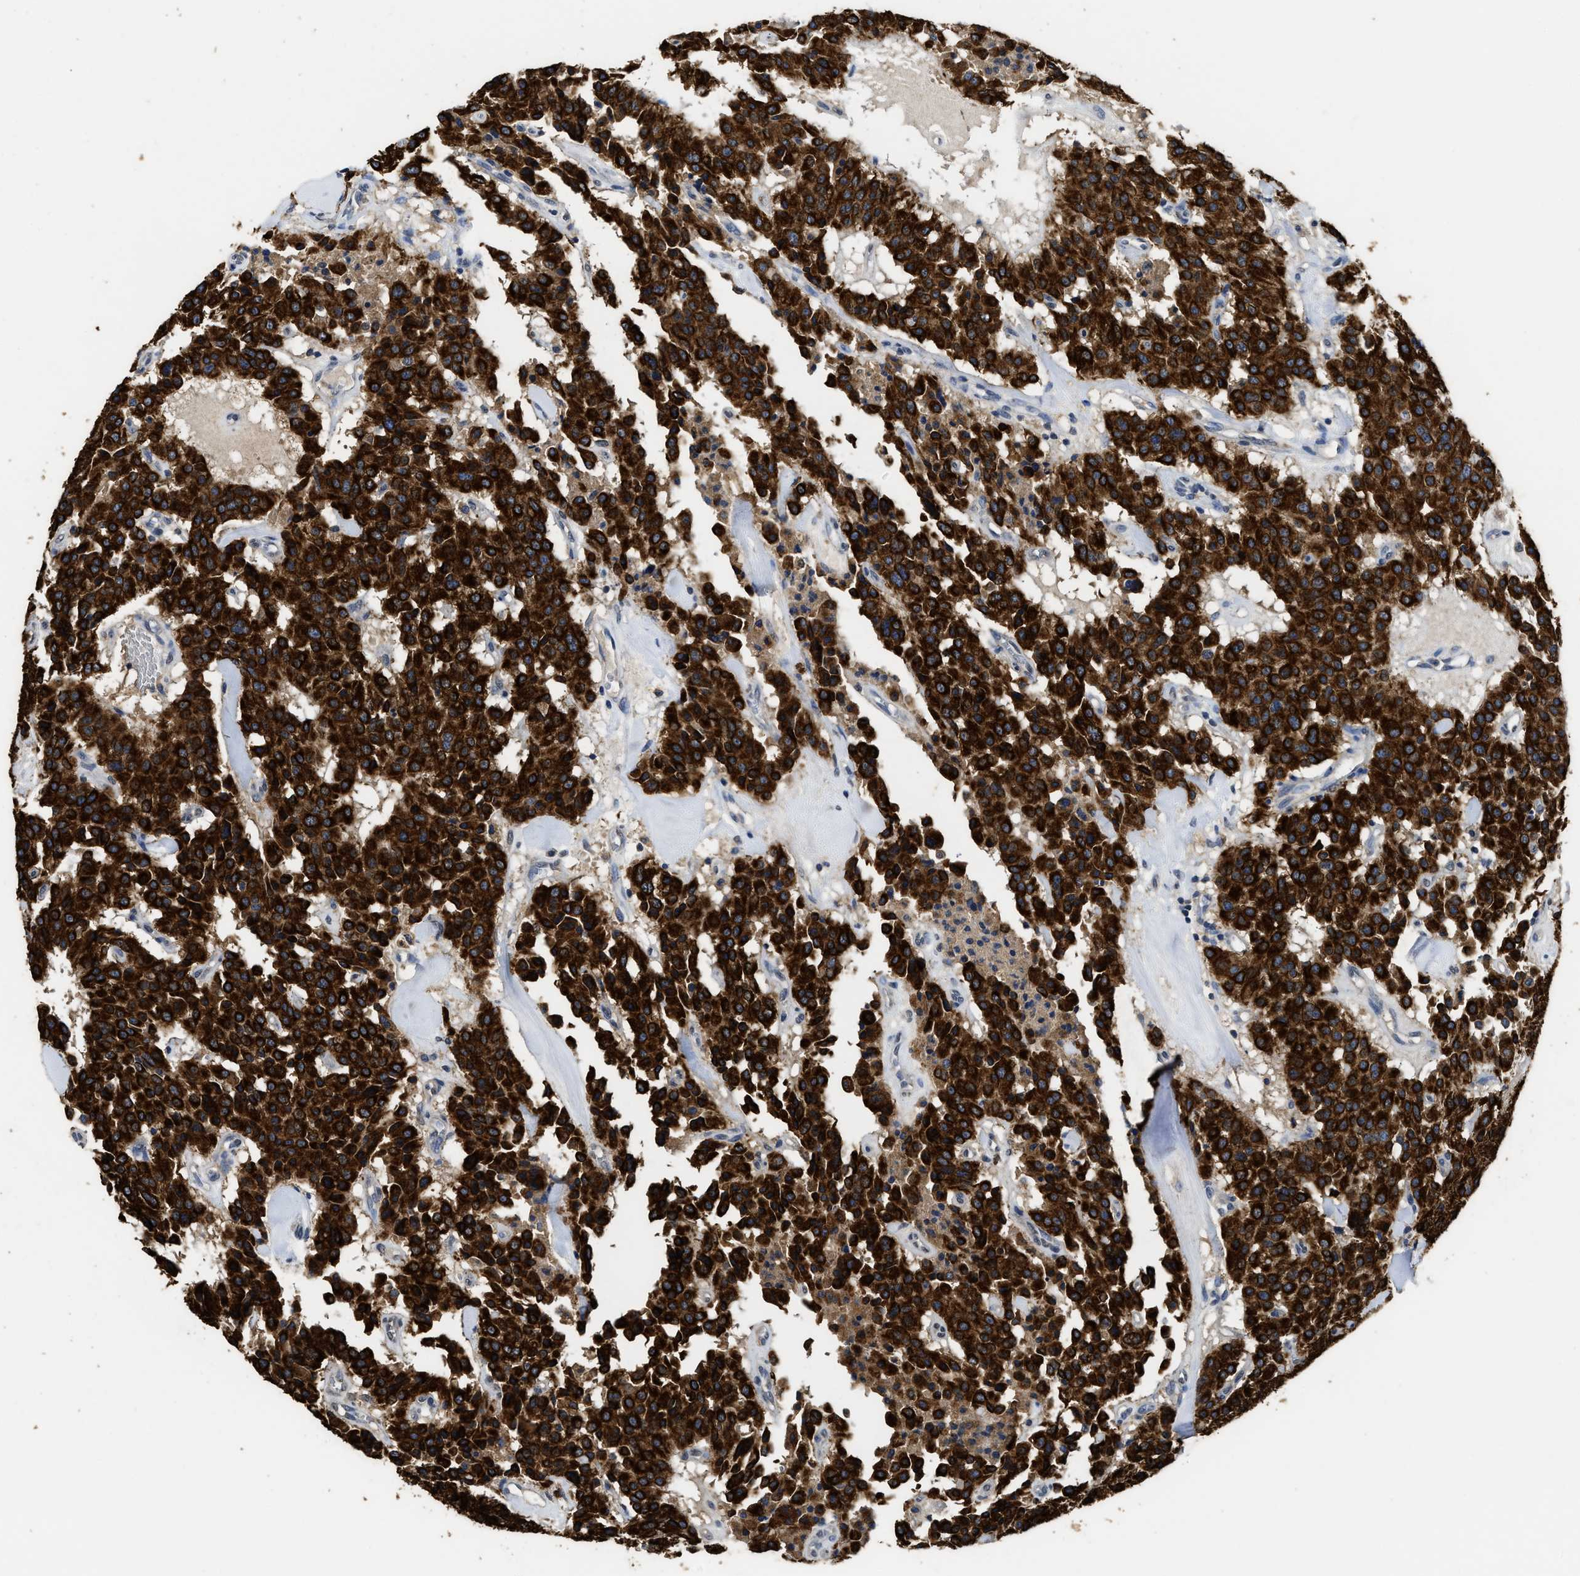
{"staining": {"intensity": "strong", "quantity": ">75%", "location": "cytoplasmic/membranous"}, "tissue": "carcinoid", "cell_type": "Tumor cells", "image_type": "cancer", "snomed": [{"axis": "morphology", "description": "Carcinoid, malignant, NOS"}, {"axis": "topography", "description": "Lung"}], "caption": "DAB (3,3'-diaminobenzidine) immunohistochemical staining of human carcinoid (malignant) shows strong cytoplasmic/membranous protein expression in about >75% of tumor cells. The protein is shown in brown color, while the nuclei are stained blue.", "gene": "CTNNA1", "patient": {"sex": "male", "age": 30}}